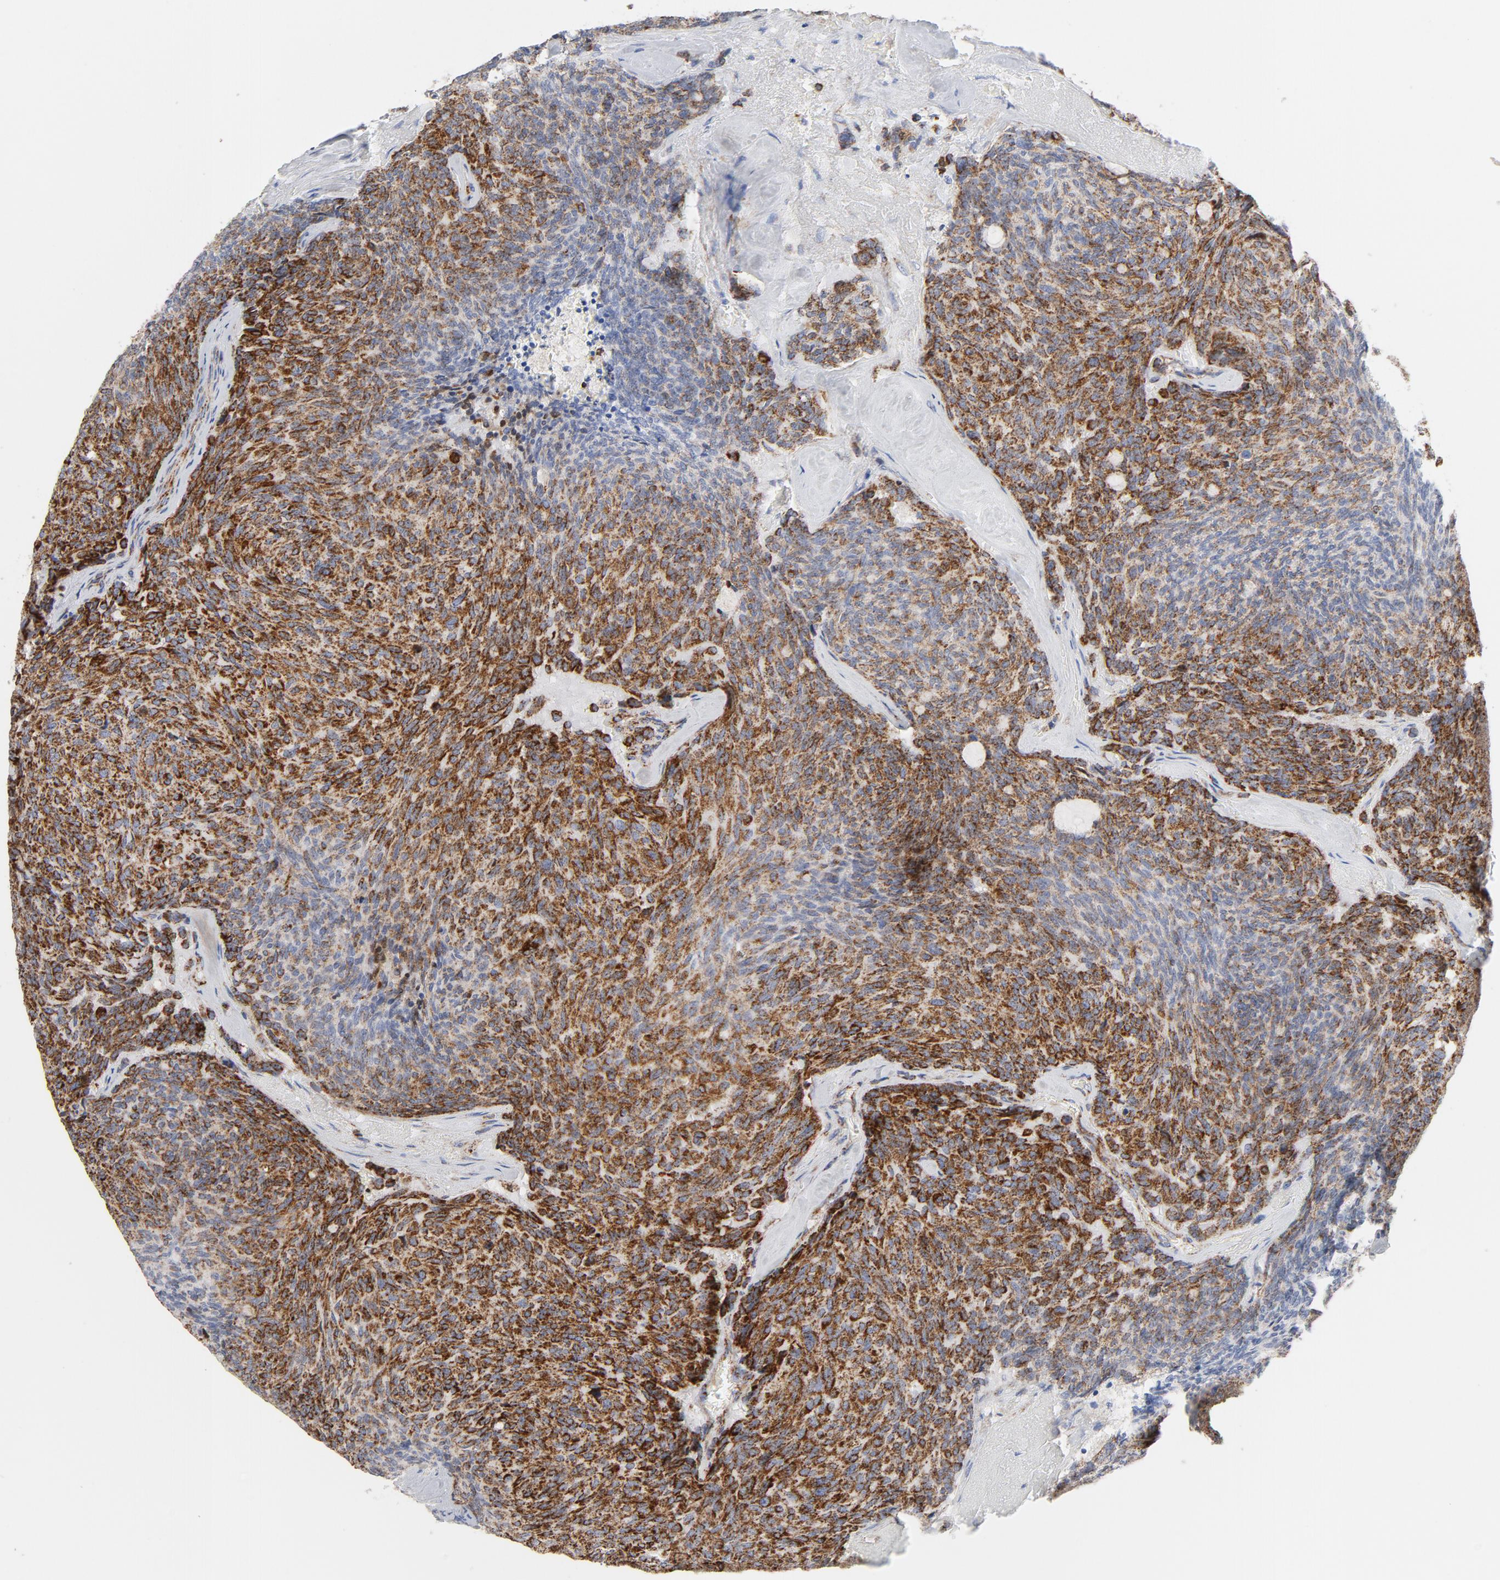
{"staining": {"intensity": "strong", "quantity": ">75%", "location": "cytoplasmic/membranous"}, "tissue": "carcinoid", "cell_type": "Tumor cells", "image_type": "cancer", "snomed": [{"axis": "morphology", "description": "Carcinoid, malignant, NOS"}, {"axis": "topography", "description": "Pancreas"}], "caption": "Immunohistochemistry (IHC) micrograph of neoplastic tissue: carcinoid (malignant) stained using immunohistochemistry shows high levels of strong protein expression localized specifically in the cytoplasmic/membranous of tumor cells, appearing as a cytoplasmic/membranous brown color.", "gene": "CYCS", "patient": {"sex": "female", "age": 54}}